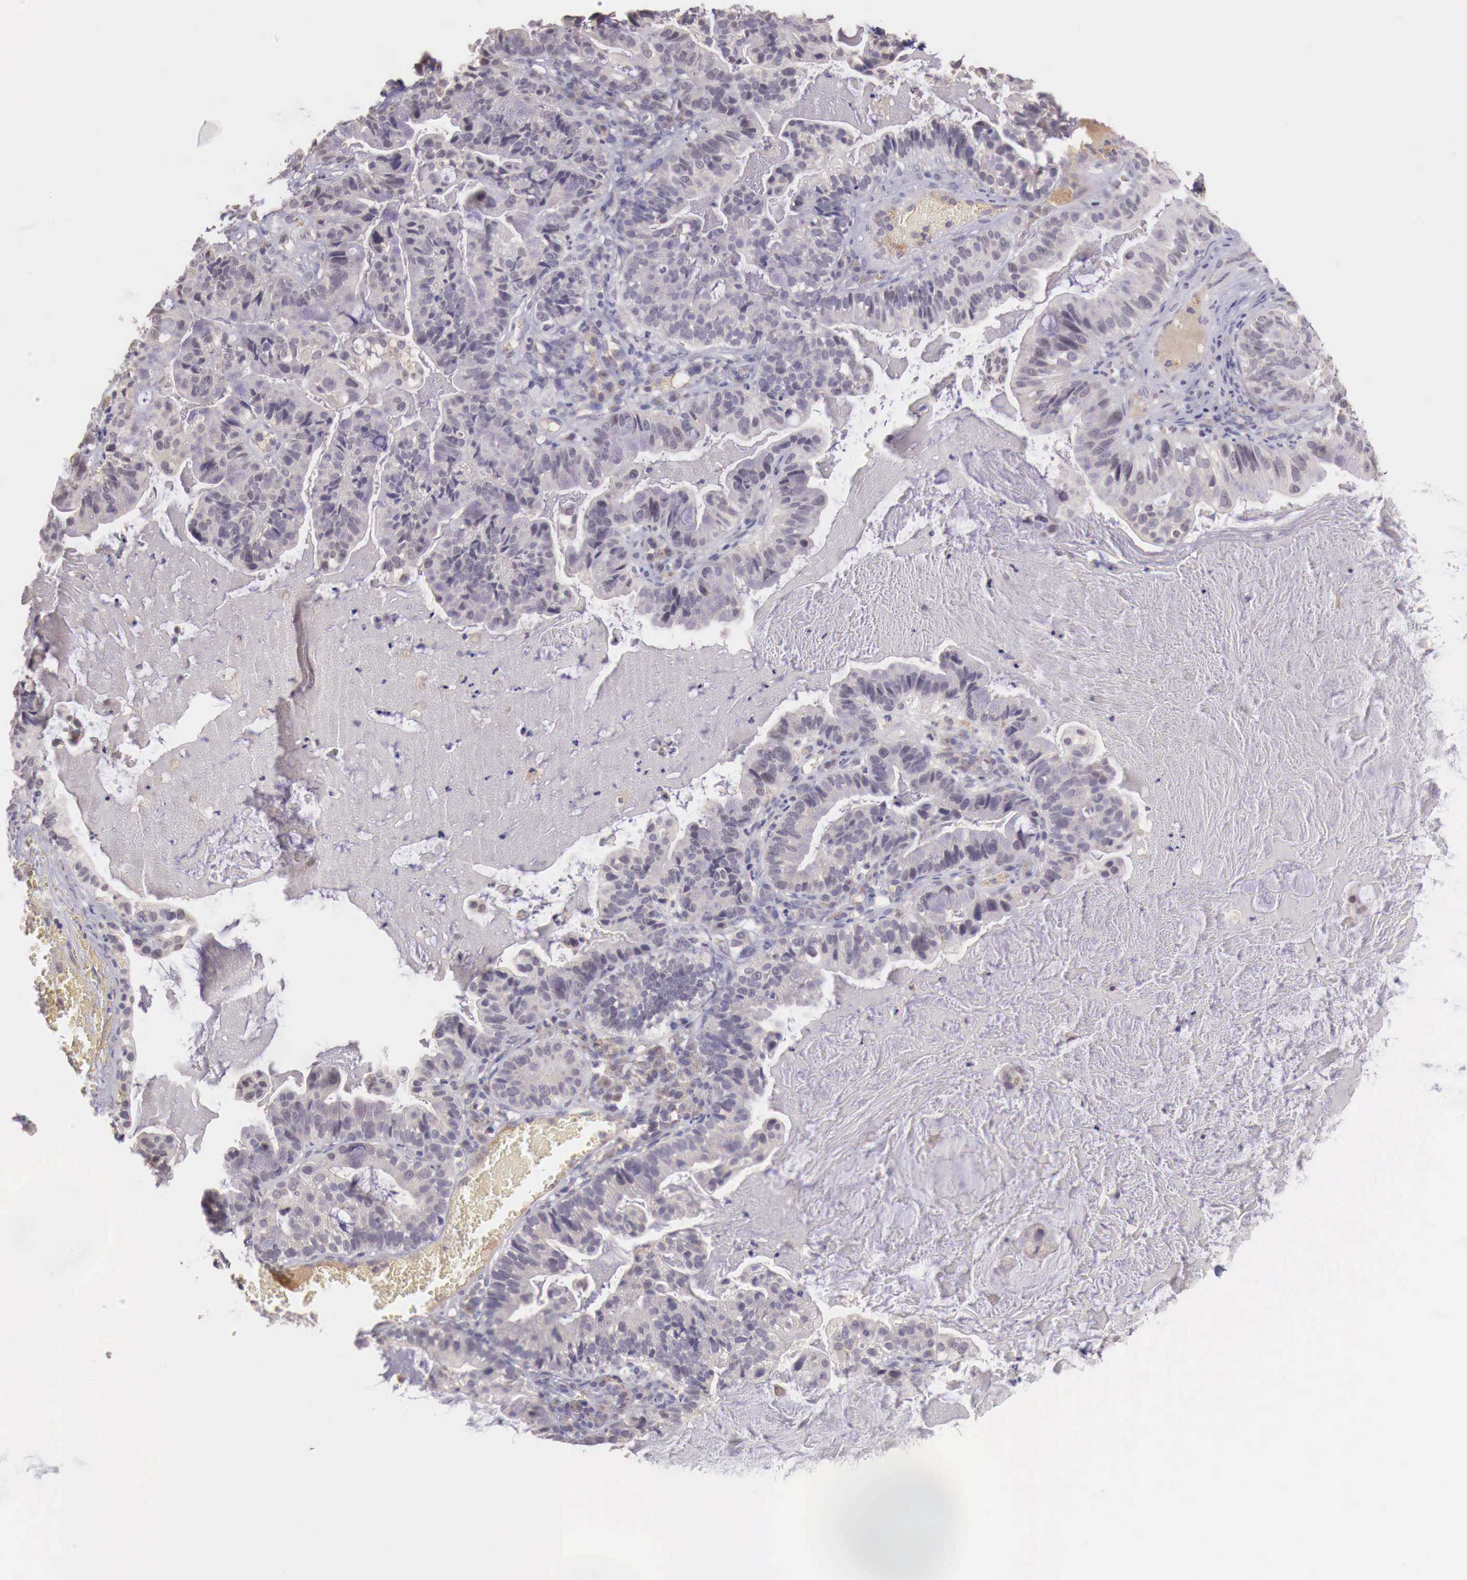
{"staining": {"intensity": "negative", "quantity": "none", "location": "none"}, "tissue": "cervical cancer", "cell_type": "Tumor cells", "image_type": "cancer", "snomed": [{"axis": "morphology", "description": "Adenocarcinoma, NOS"}, {"axis": "topography", "description": "Cervix"}], "caption": "Immunohistochemistry of human adenocarcinoma (cervical) shows no positivity in tumor cells.", "gene": "CHRDL1", "patient": {"sex": "female", "age": 41}}